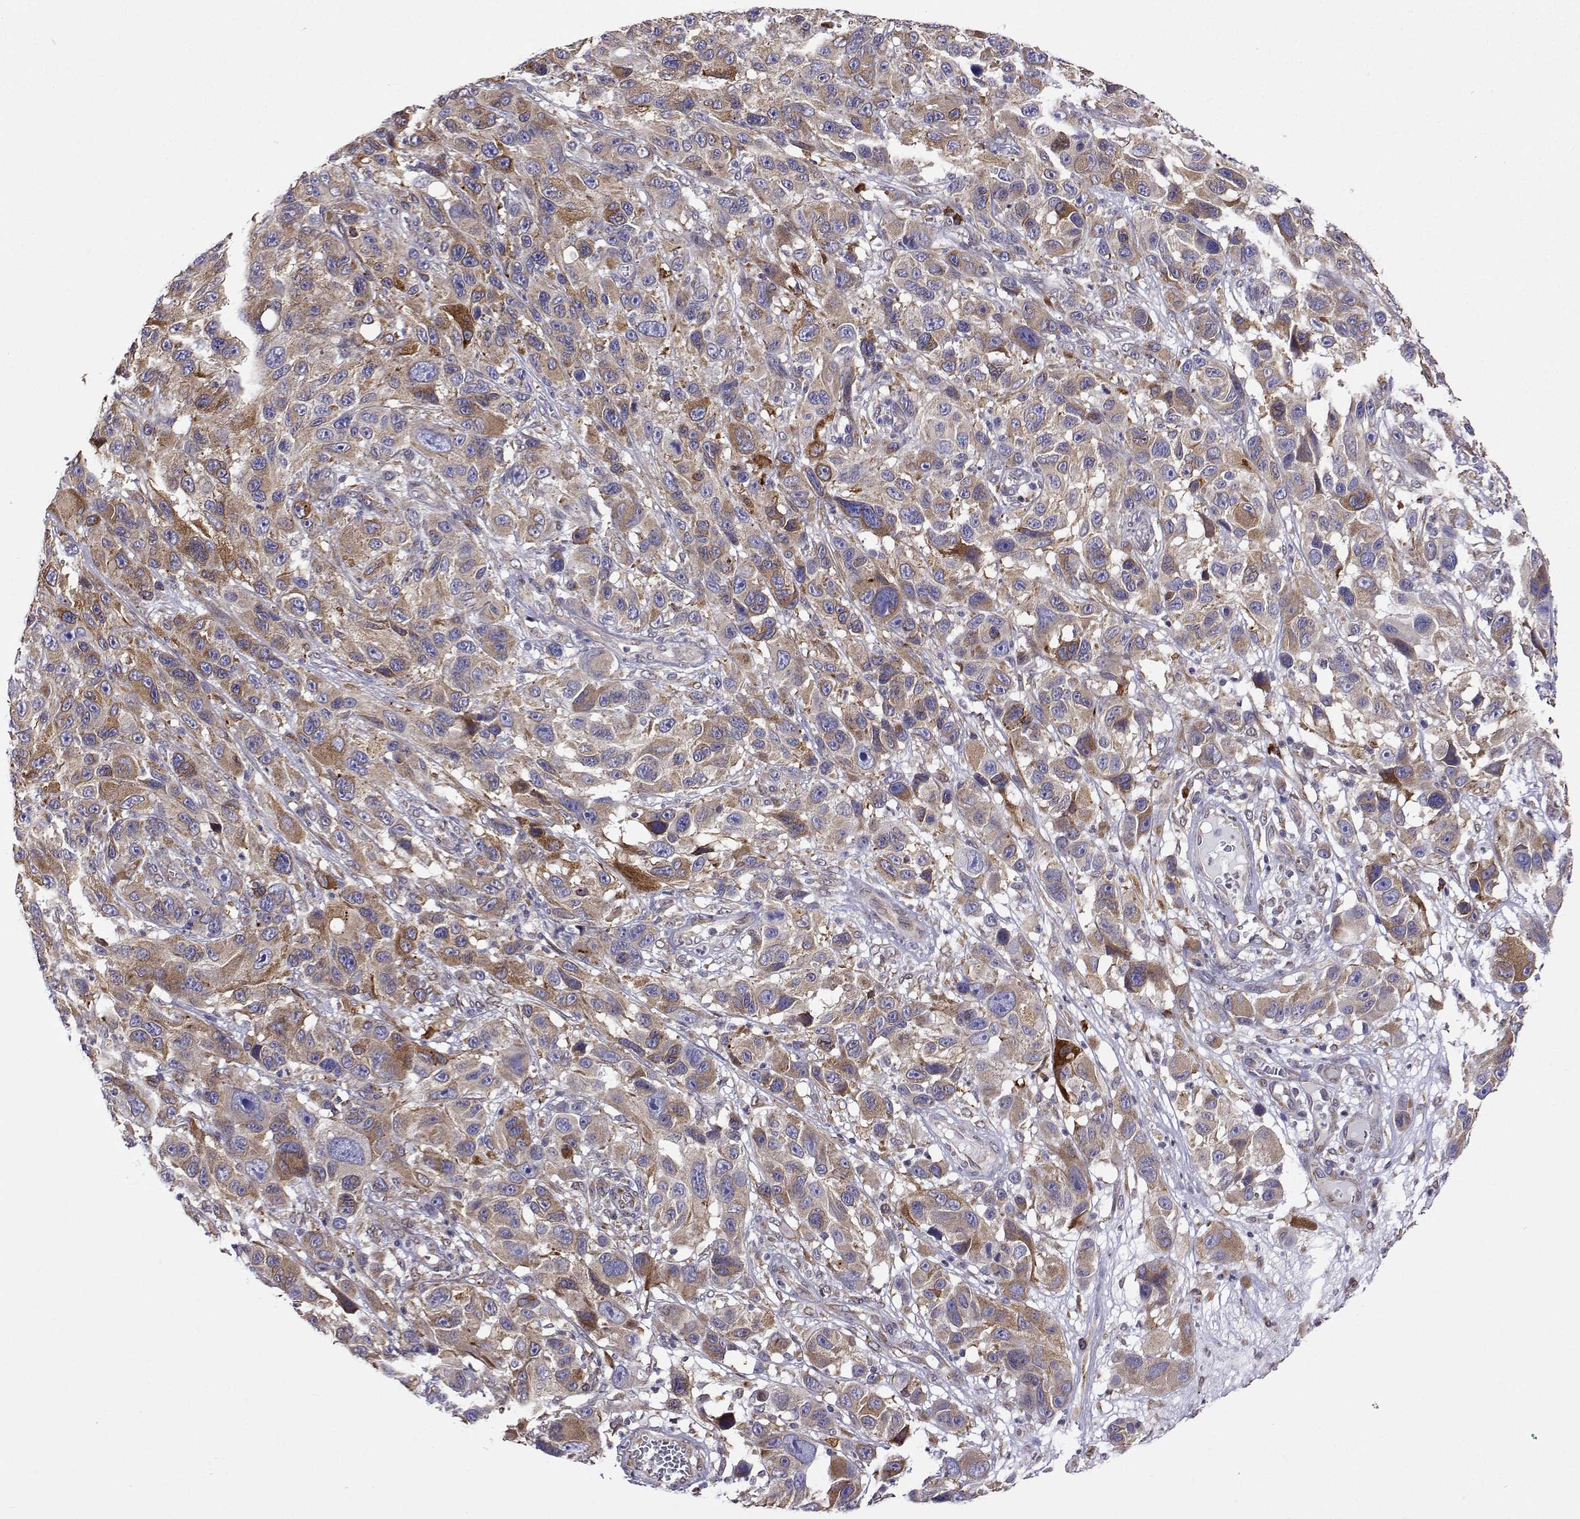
{"staining": {"intensity": "weak", "quantity": ">75%", "location": "cytoplasmic/membranous"}, "tissue": "melanoma", "cell_type": "Tumor cells", "image_type": "cancer", "snomed": [{"axis": "morphology", "description": "Malignant melanoma, NOS"}, {"axis": "topography", "description": "Skin"}], "caption": "Immunohistochemical staining of malignant melanoma reveals low levels of weak cytoplasmic/membranous staining in about >75% of tumor cells.", "gene": "PGRMC2", "patient": {"sex": "male", "age": 53}}